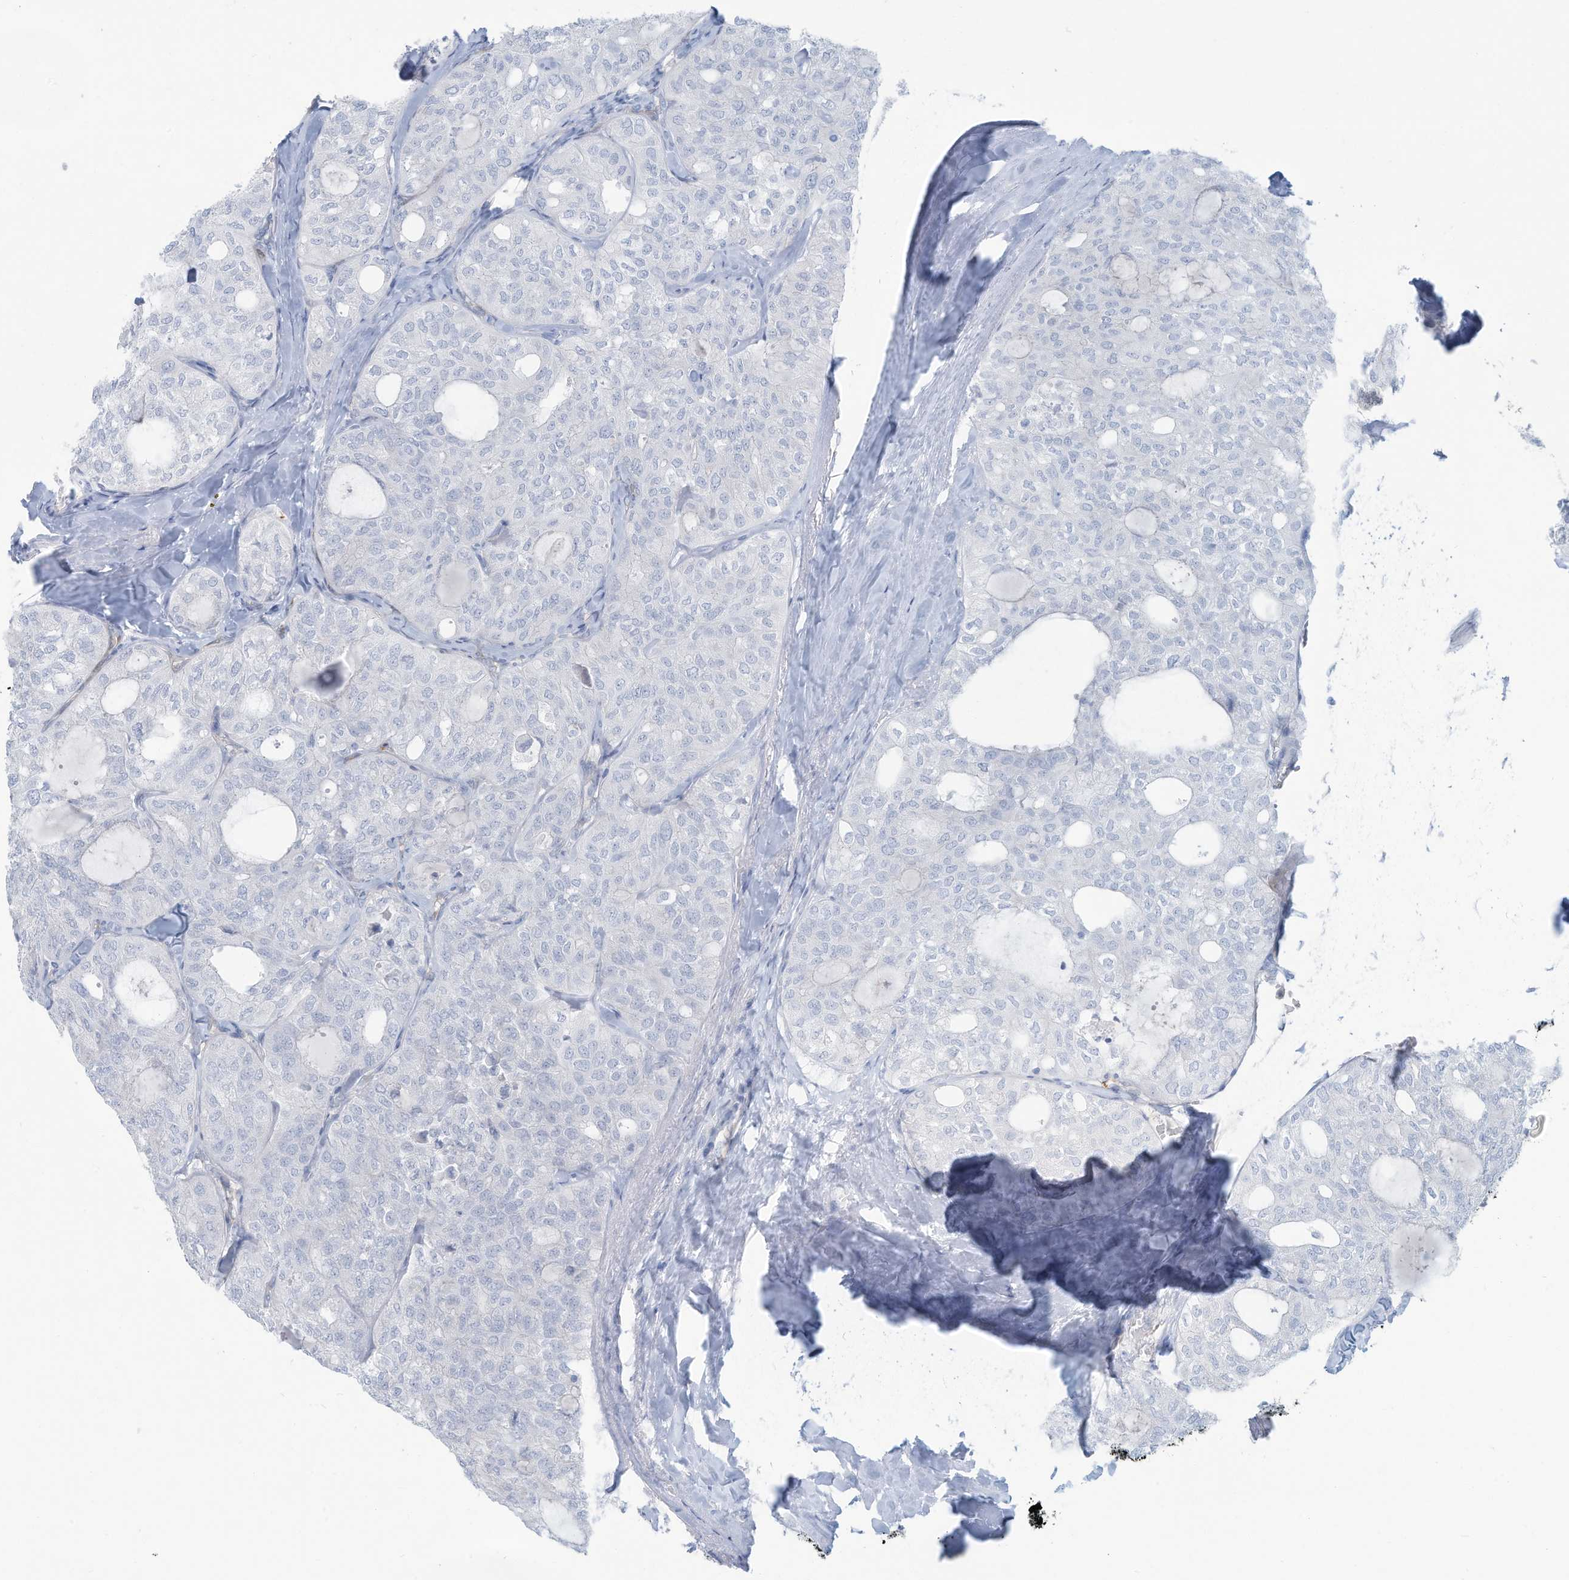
{"staining": {"intensity": "negative", "quantity": "none", "location": "none"}, "tissue": "thyroid cancer", "cell_type": "Tumor cells", "image_type": "cancer", "snomed": [{"axis": "morphology", "description": "Follicular adenoma carcinoma, NOS"}, {"axis": "topography", "description": "Thyroid gland"}], "caption": "IHC histopathology image of thyroid cancer (follicular adenoma carcinoma) stained for a protein (brown), which exhibits no positivity in tumor cells.", "gene": "ERI2", "patient": {"sex": "male", "age": 75}}